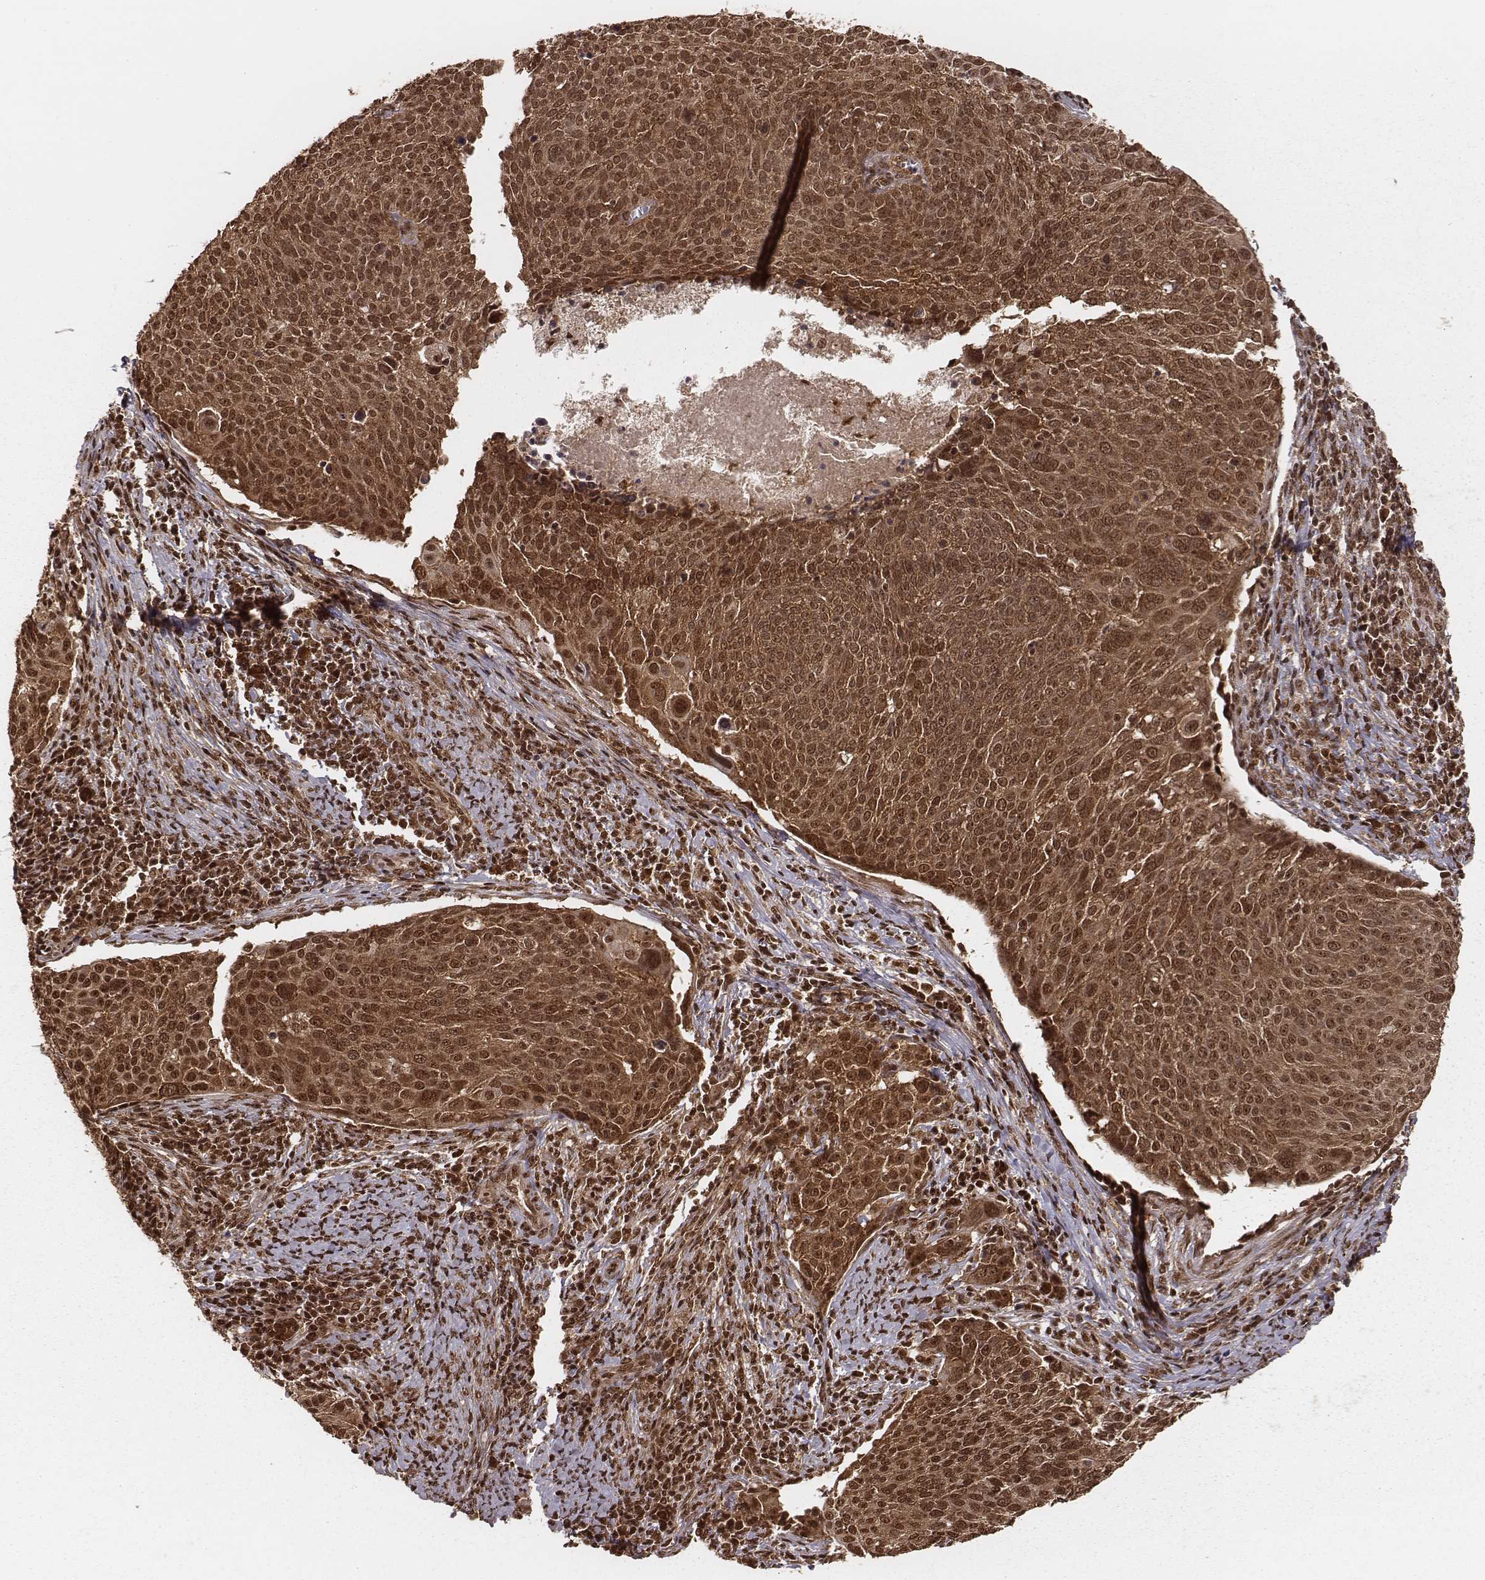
{"staining": {"intensity": "strong", "quantity": ">75%", "location": "cytoplasmic/membranous,nuclear"}, "tissue": "cervical cancer", "cell_type": "Tumor cells", "image_type": "cancer", "snomed": [{"axis": "morphology", "description": "Squamous cell carcinoma, NOS"}, {"axis": "topography", "description": "Cervix"}], "caption": "Brown immunohistochemical staining in human cervical squamous cell carcinoma shows strong cytoplasmic/membranous and nuclear positivity in approximately >75% of tumor cells.", "gene": "NFX1", "patient": {"sex": "female", "age": 39}}